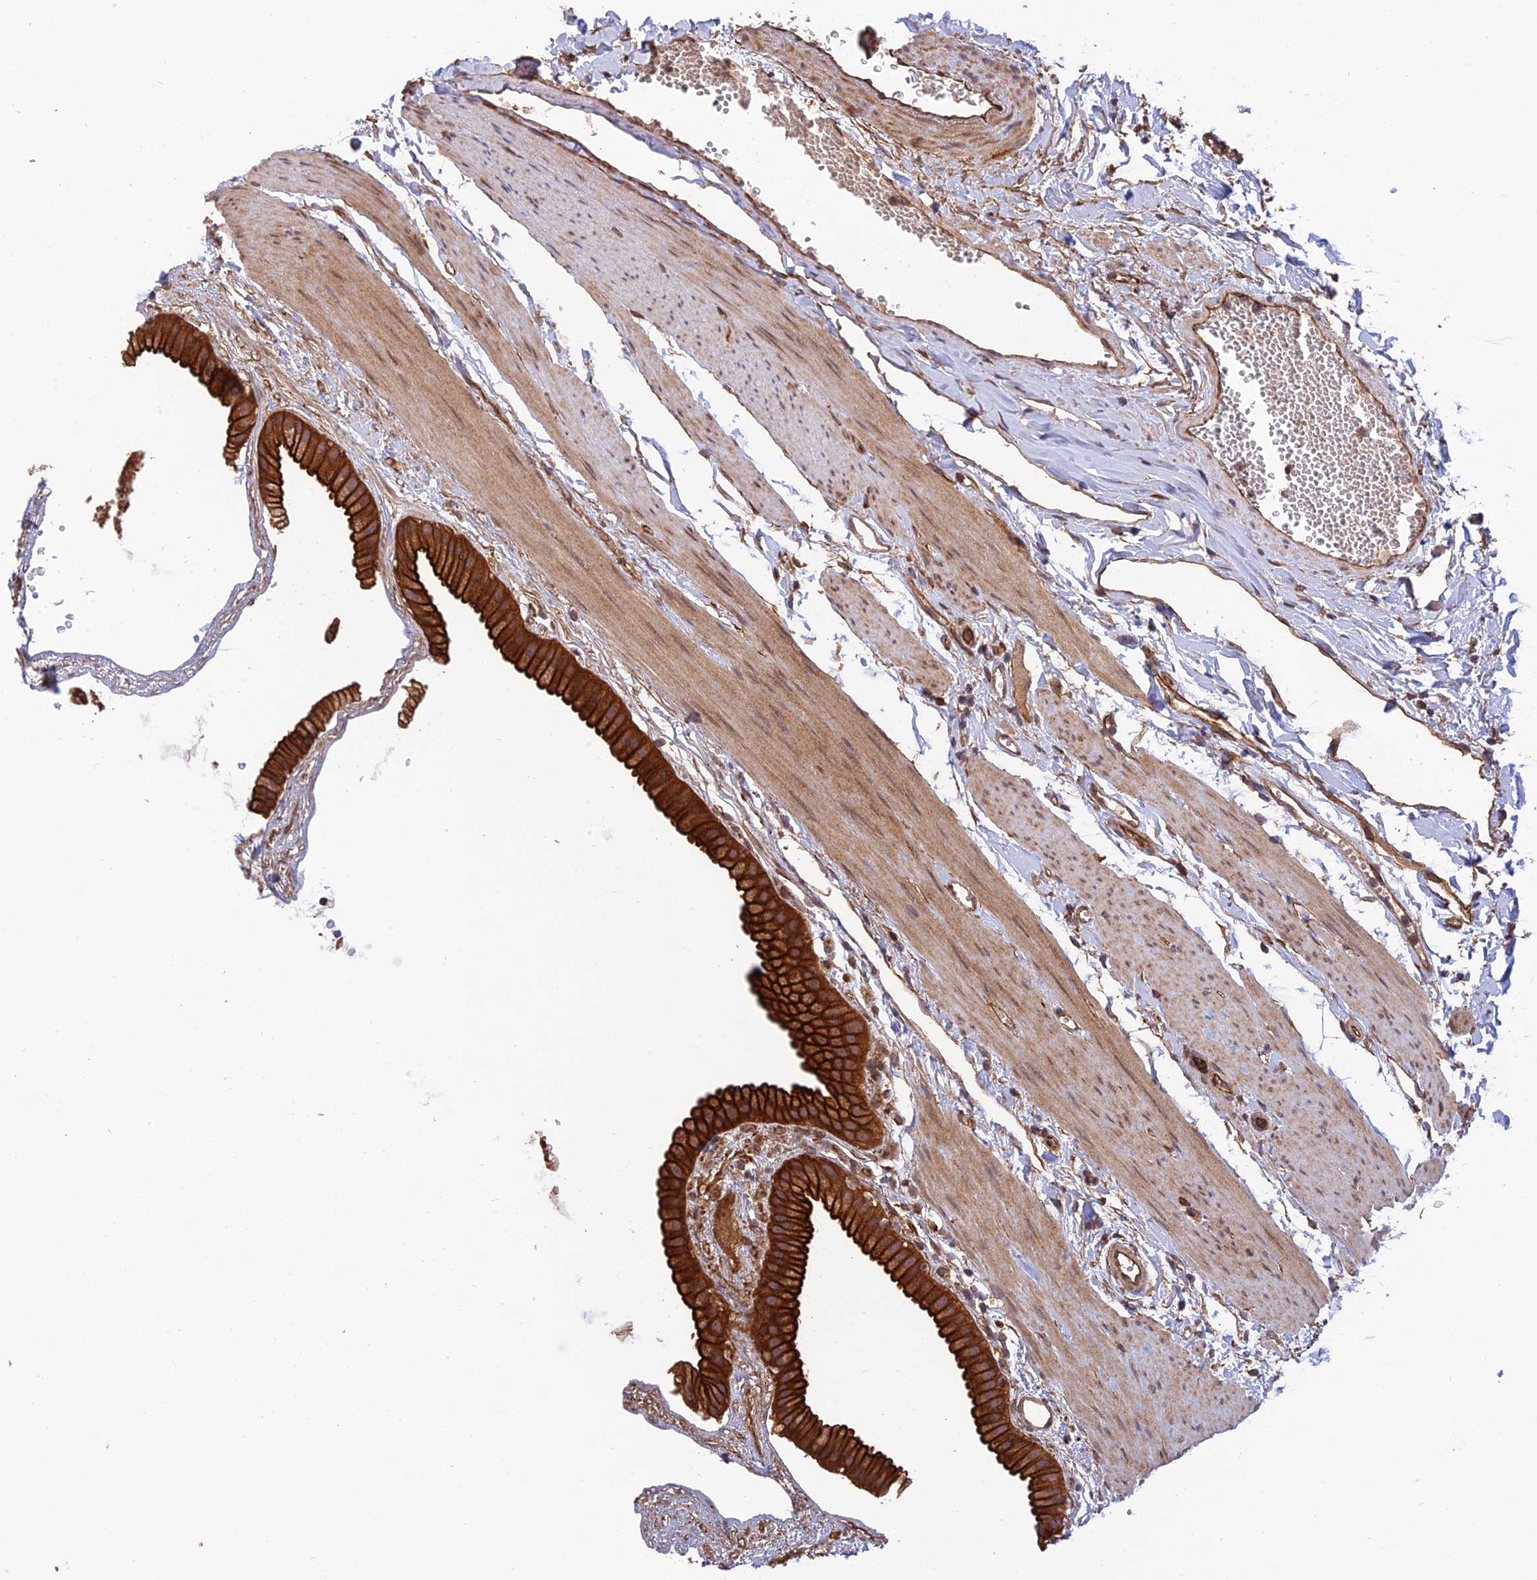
{"staining": {"intensity": "strong", "quantity": ">75%", "location": "cytoplasmic/membranous"}, "tissue": "gallbladder", "cell_type": "Glandular cells", "image_type": "normal", "snomed": [{"axis": "morphology", "description": "Normal tissue, NOS"}, {"axis": "topography", "description": "Gallbladder"}], "caption": "There is high levels of strong cytoplasmic/membranous positivity in glandular cells of unremarkable gallbladder, as demonstrated by immunohistochemical staining (brown color).", "gene": "HOMER2", "patient": {"sex": "female", "age": 64}}